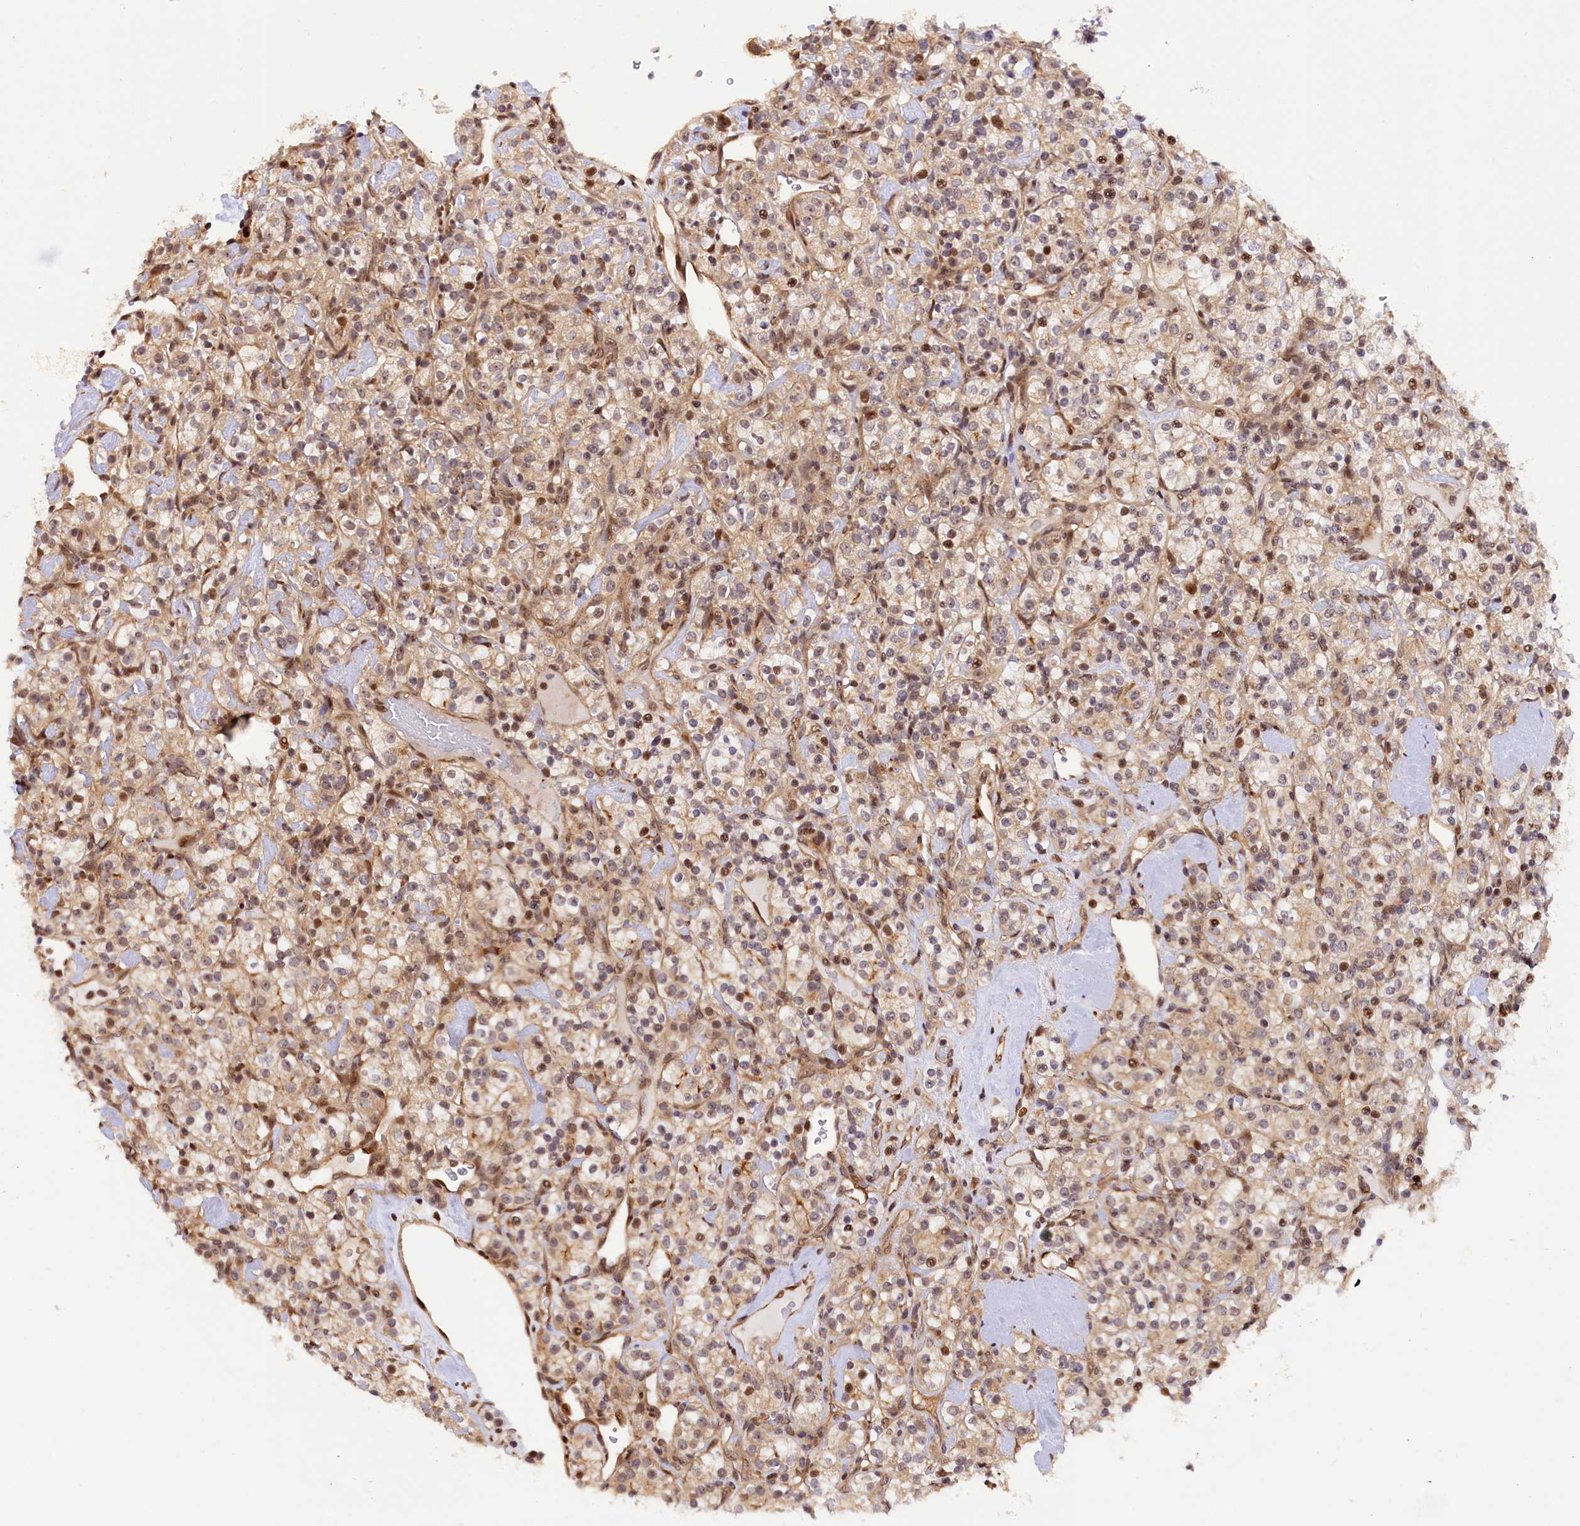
{"staining": {"intensity": "weak", "quantity": ">75%", "location": "cytoplasmic/membranous,nuclear"}, "tissue": "renal cancer", "cell_type": "Tumor cells", "image_type": "cancer", "snomed": [{"axis": "morphology", "description": "Adenocarcinoma, NOS"}, {"axis": "topography", "description": "Kidney"}], "caption": "There is low levels of weak cytoplasmic/membranous and nuclear expression in tumor cells of renal cancer, as demonstrated by immunohistochemical staining (brown color).", "gene": "SAMD4A", "patient": {"sex": "male", "age": 77}}